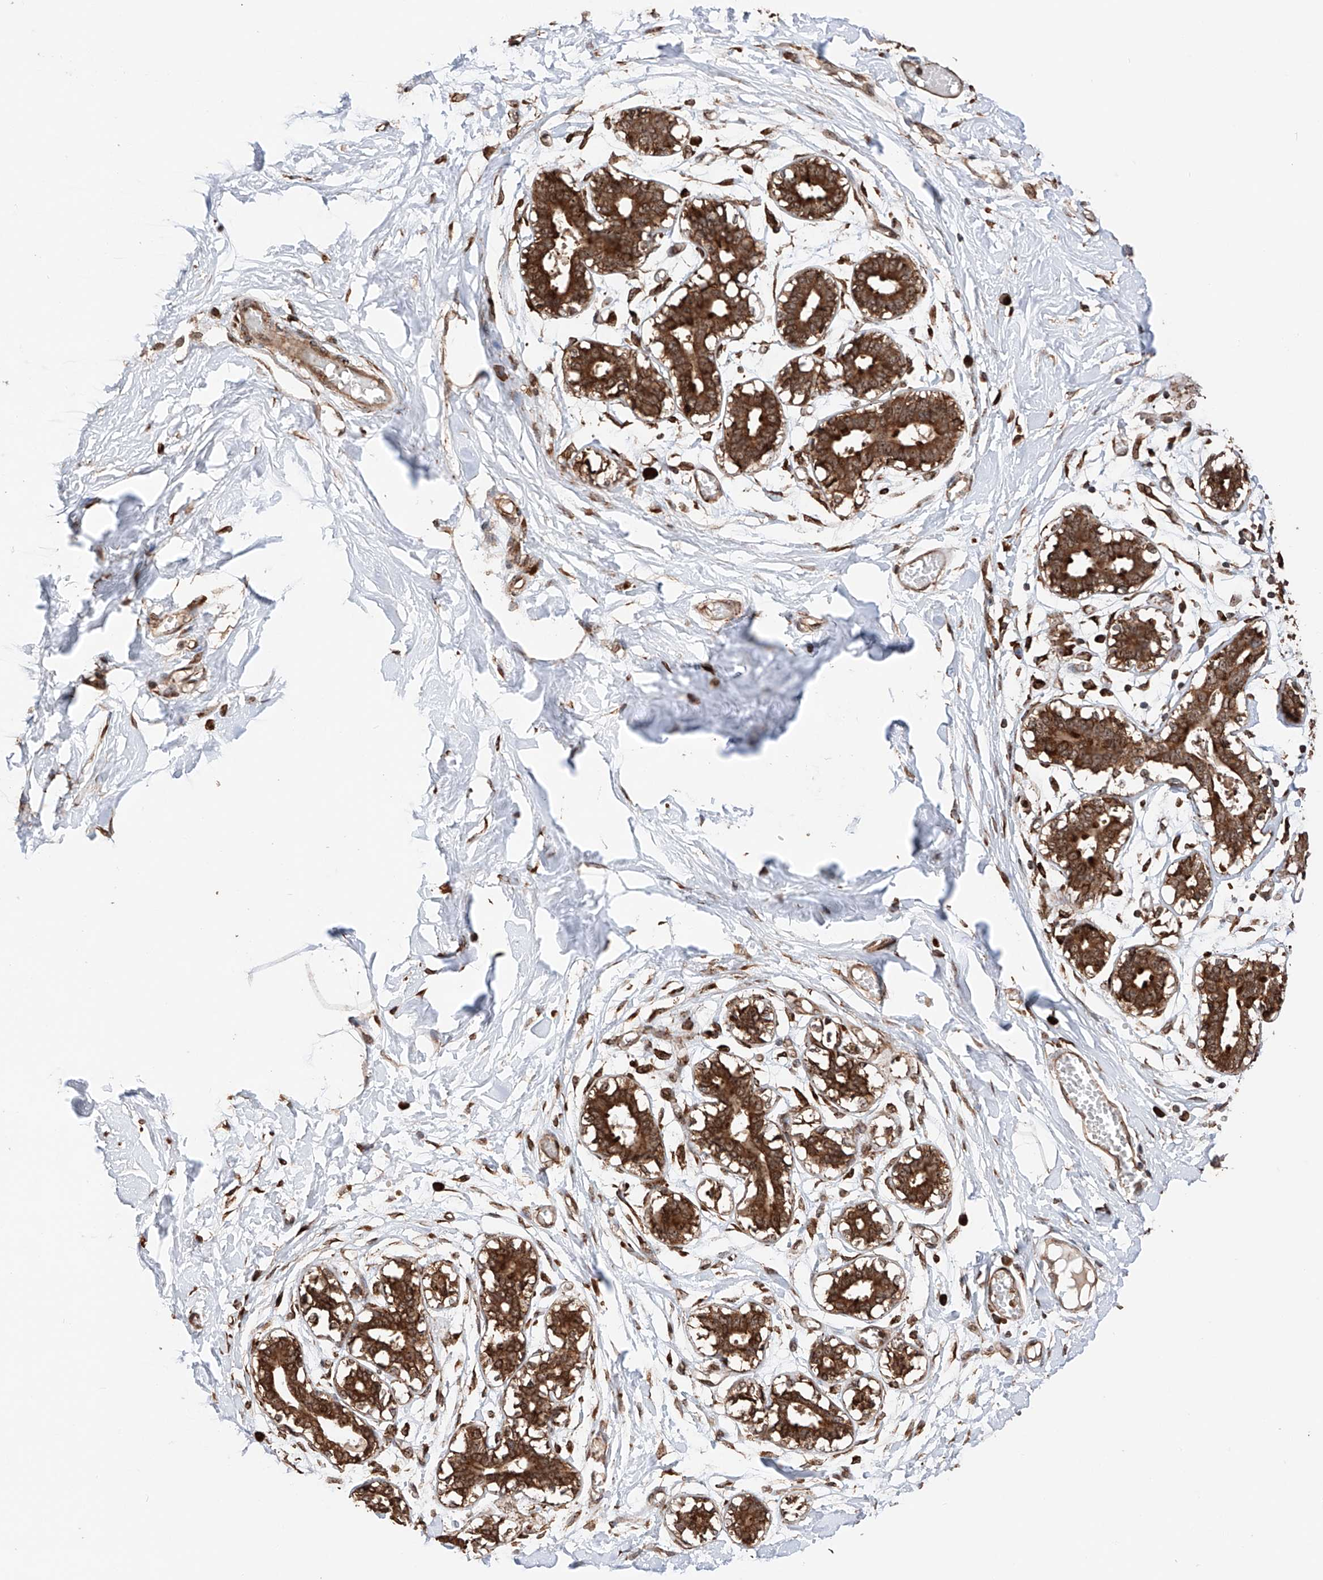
{"staining": {"intensity": "strong", "quantity": ">75%", "location": "cytoplasmic/membranous"}, "tissue": "breast", "cell_type": "Adipocytes", "image_type": "normal", "snomed": [{"axis": "morphology", "description": "Normal tissue, NOS"}, {"axis": "topography", "description": "Breast"}], "caption": "A brown stain highlights strong cytoplasmic/membranous staining of a protein in adipocytes of benign human breast.", "gene": "DNAH8", "patient": {"sex": "female", "age": 27}}